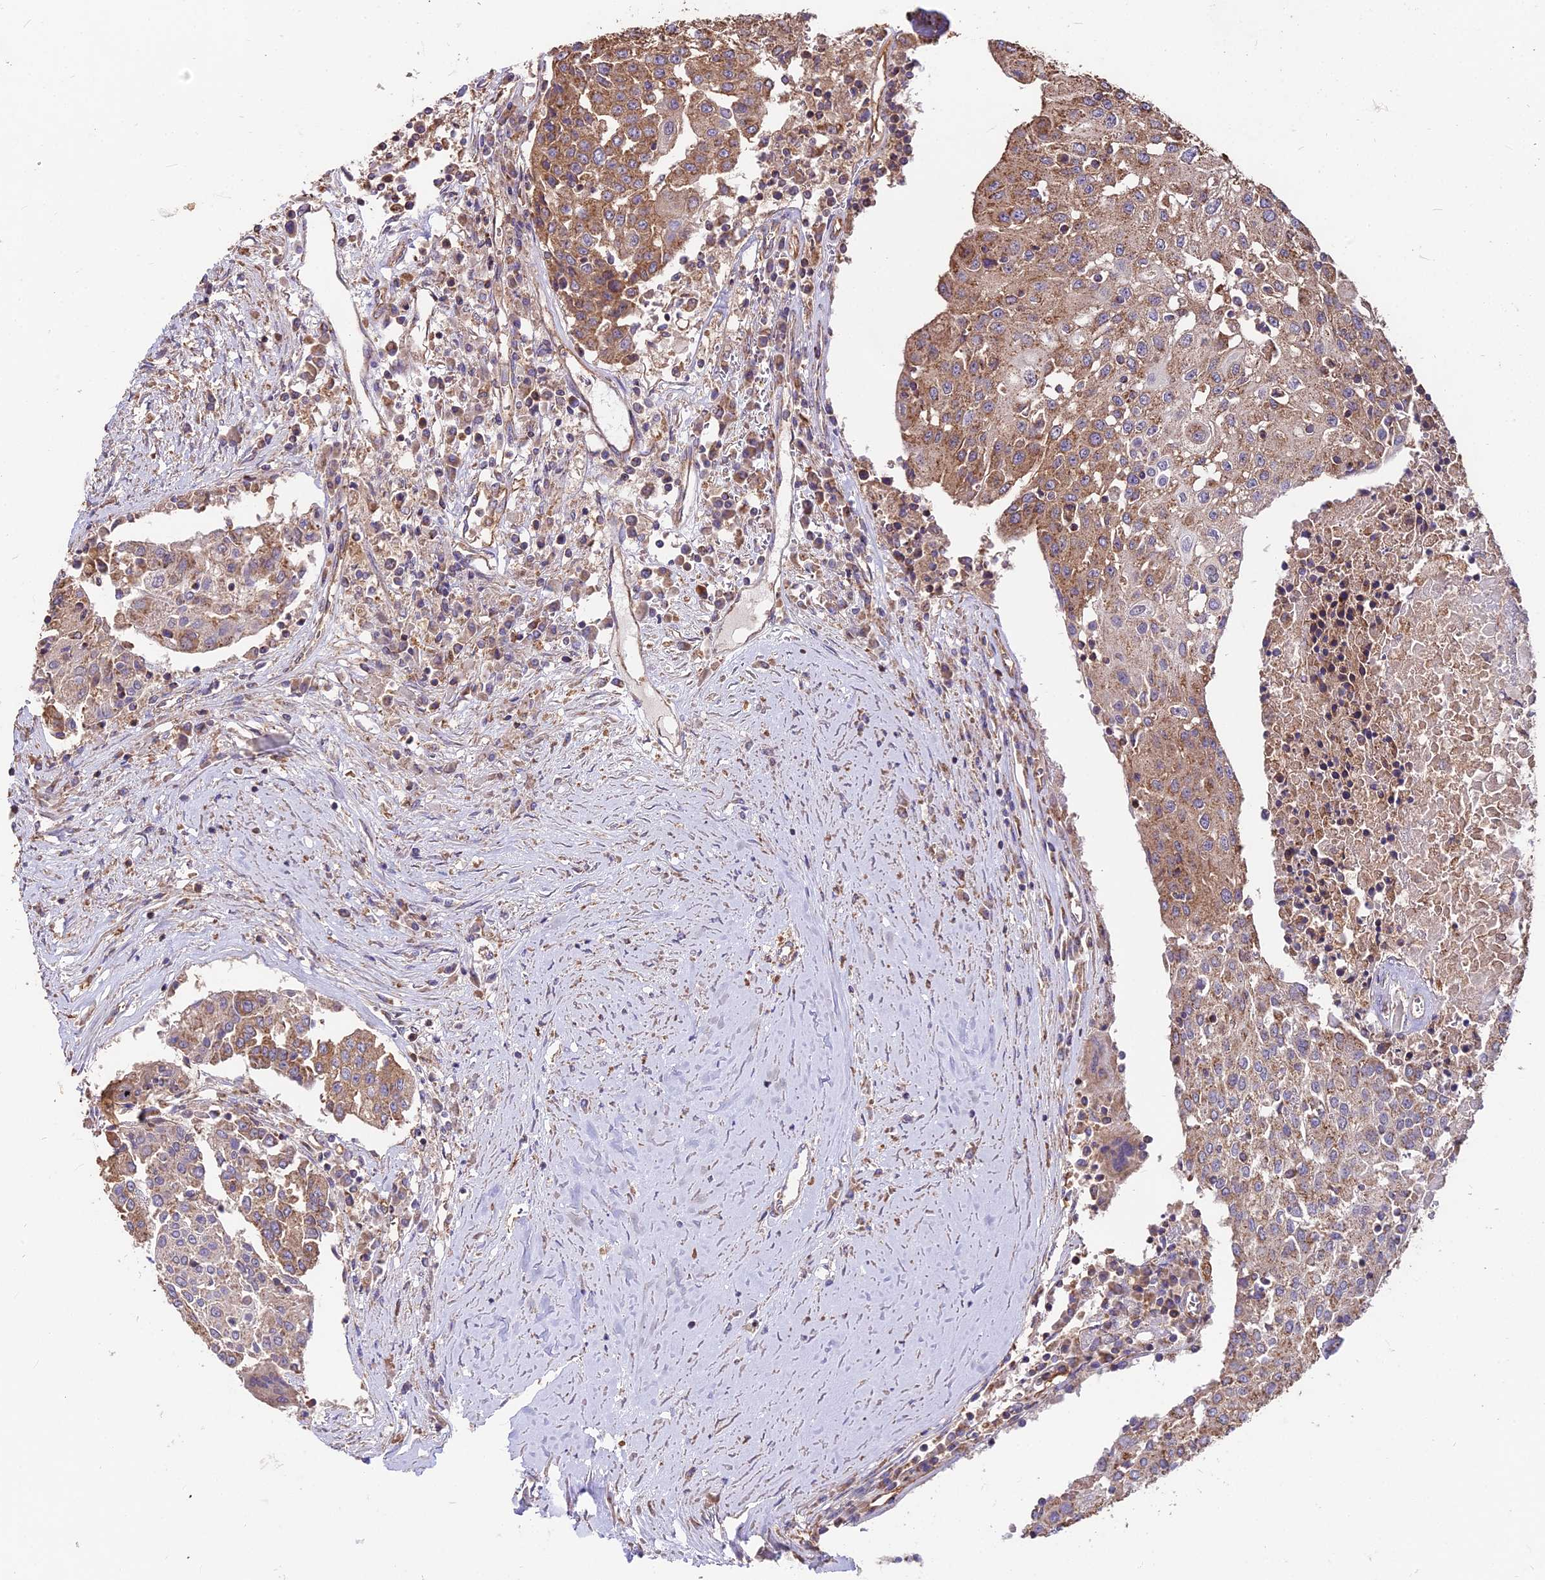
{"staining": {"intensity": "moderate", "quantity": ">75%", "location": "cytoplasmic/membranous"}, "tissue": "urothelial cancer", "cell_type": "Tumor cells", "image_type": "cancer", "snomed": [{"axis": "morphology", "description": "Urothelial carcinoma, High grade"}, {"axis": "topography", "description": "Urinary bladder"}], "caption": "Urothelial cancer stained with immunohistochemistry (IHC) demonstrates moderate cytoplasmic/membranous positivity in about >75% of tumor cells.", "gene": "CEMIP2", "patient": {"sex": "female", "age": 85}}